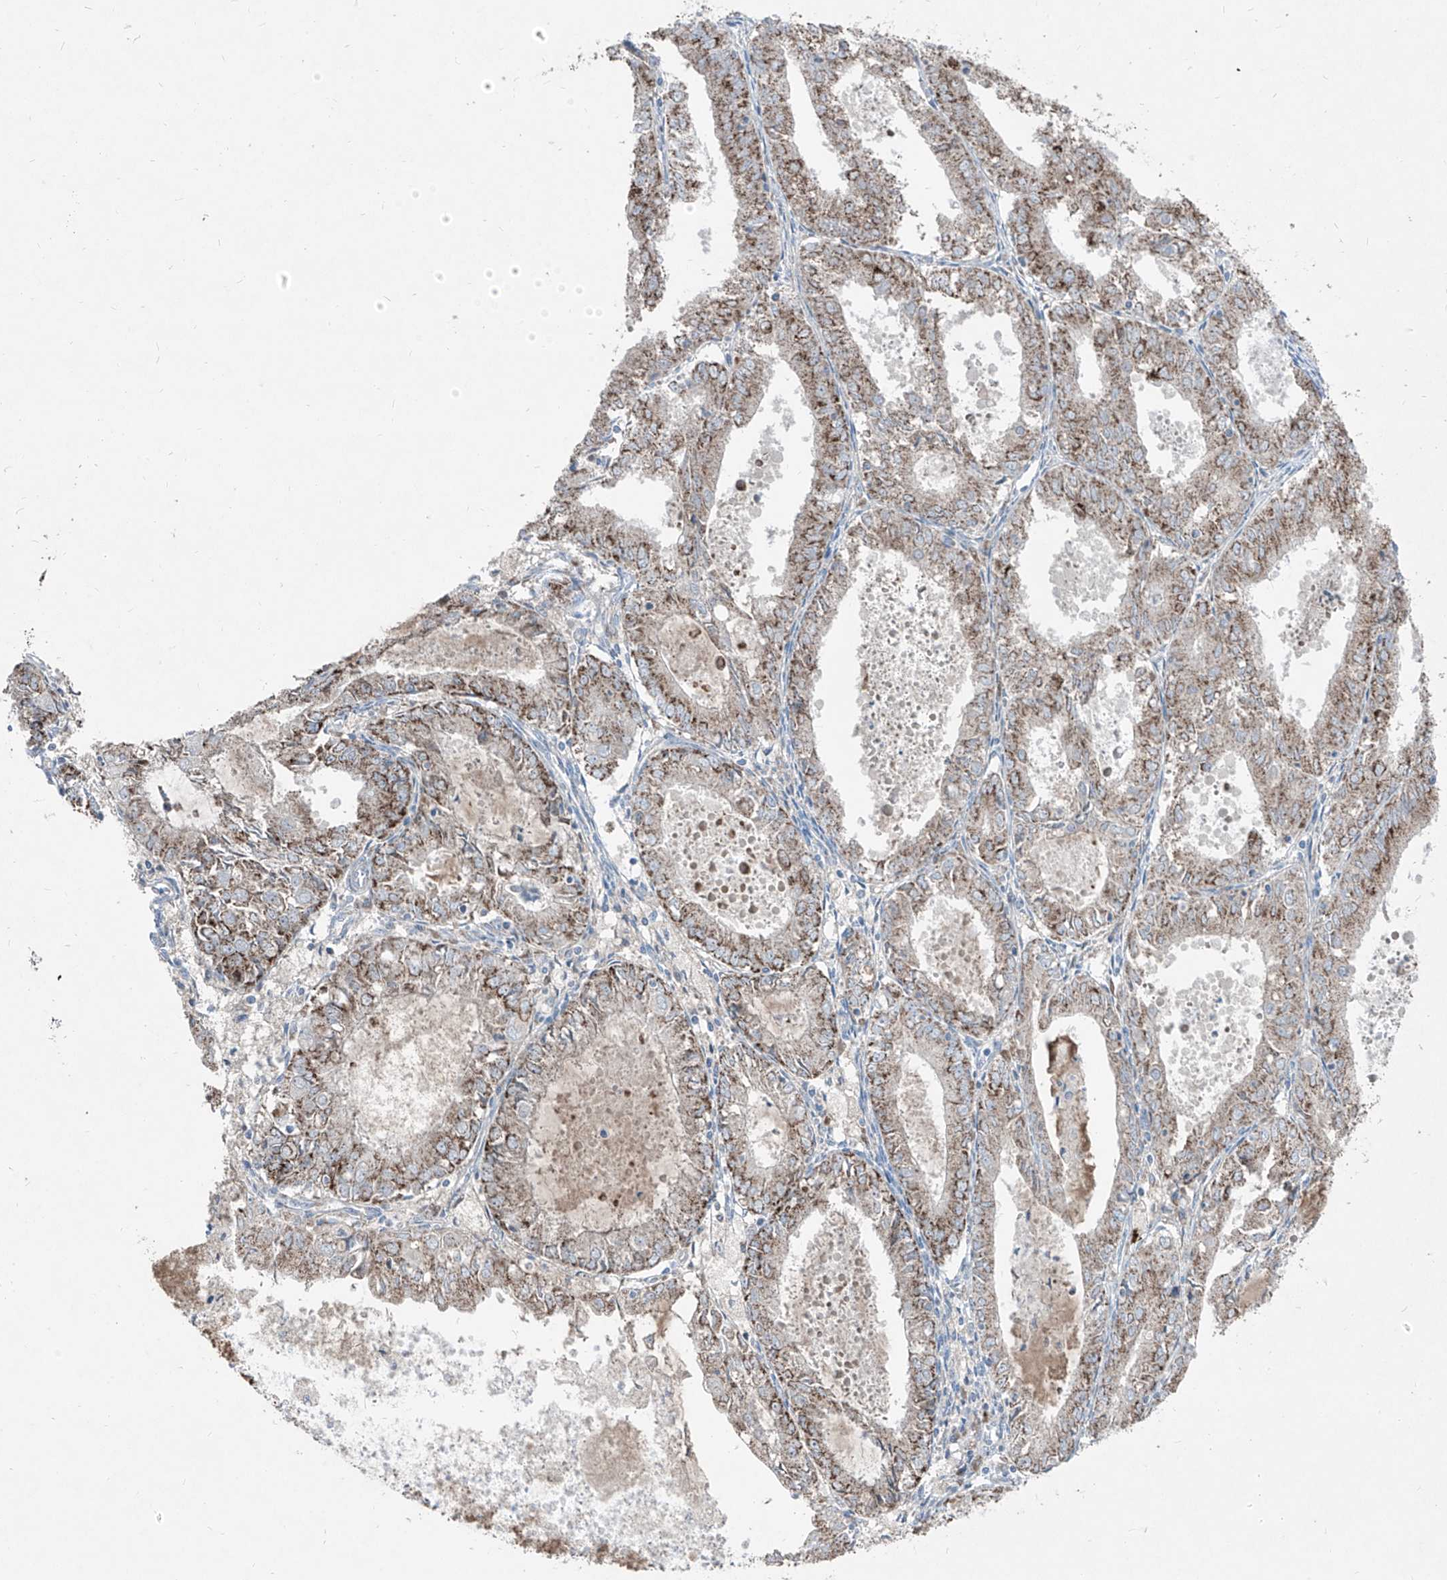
{"staining": {"intensity": "moderate", "quantity": ">75%", "location": "cytoplasmic/membranous"}, "tissue": "endometrial cancer", "cell_type": "Tumor cells", "image_type": "cancer", "snomed": [{"axis": "morphology", "description": "Adenocarcinoma, NOS"}, {"axis": "topography", "description": "Endometrium"}], "caption": "This is a micrograph of immunohistochemistry (IHC) staining of adenocarcinoma (endometrial), which shows moderate positivity in the cytoplasmic/membranous of tumor cells.", "gene": "ABCD3", "patient": {"sex": "female", "age": 57}}